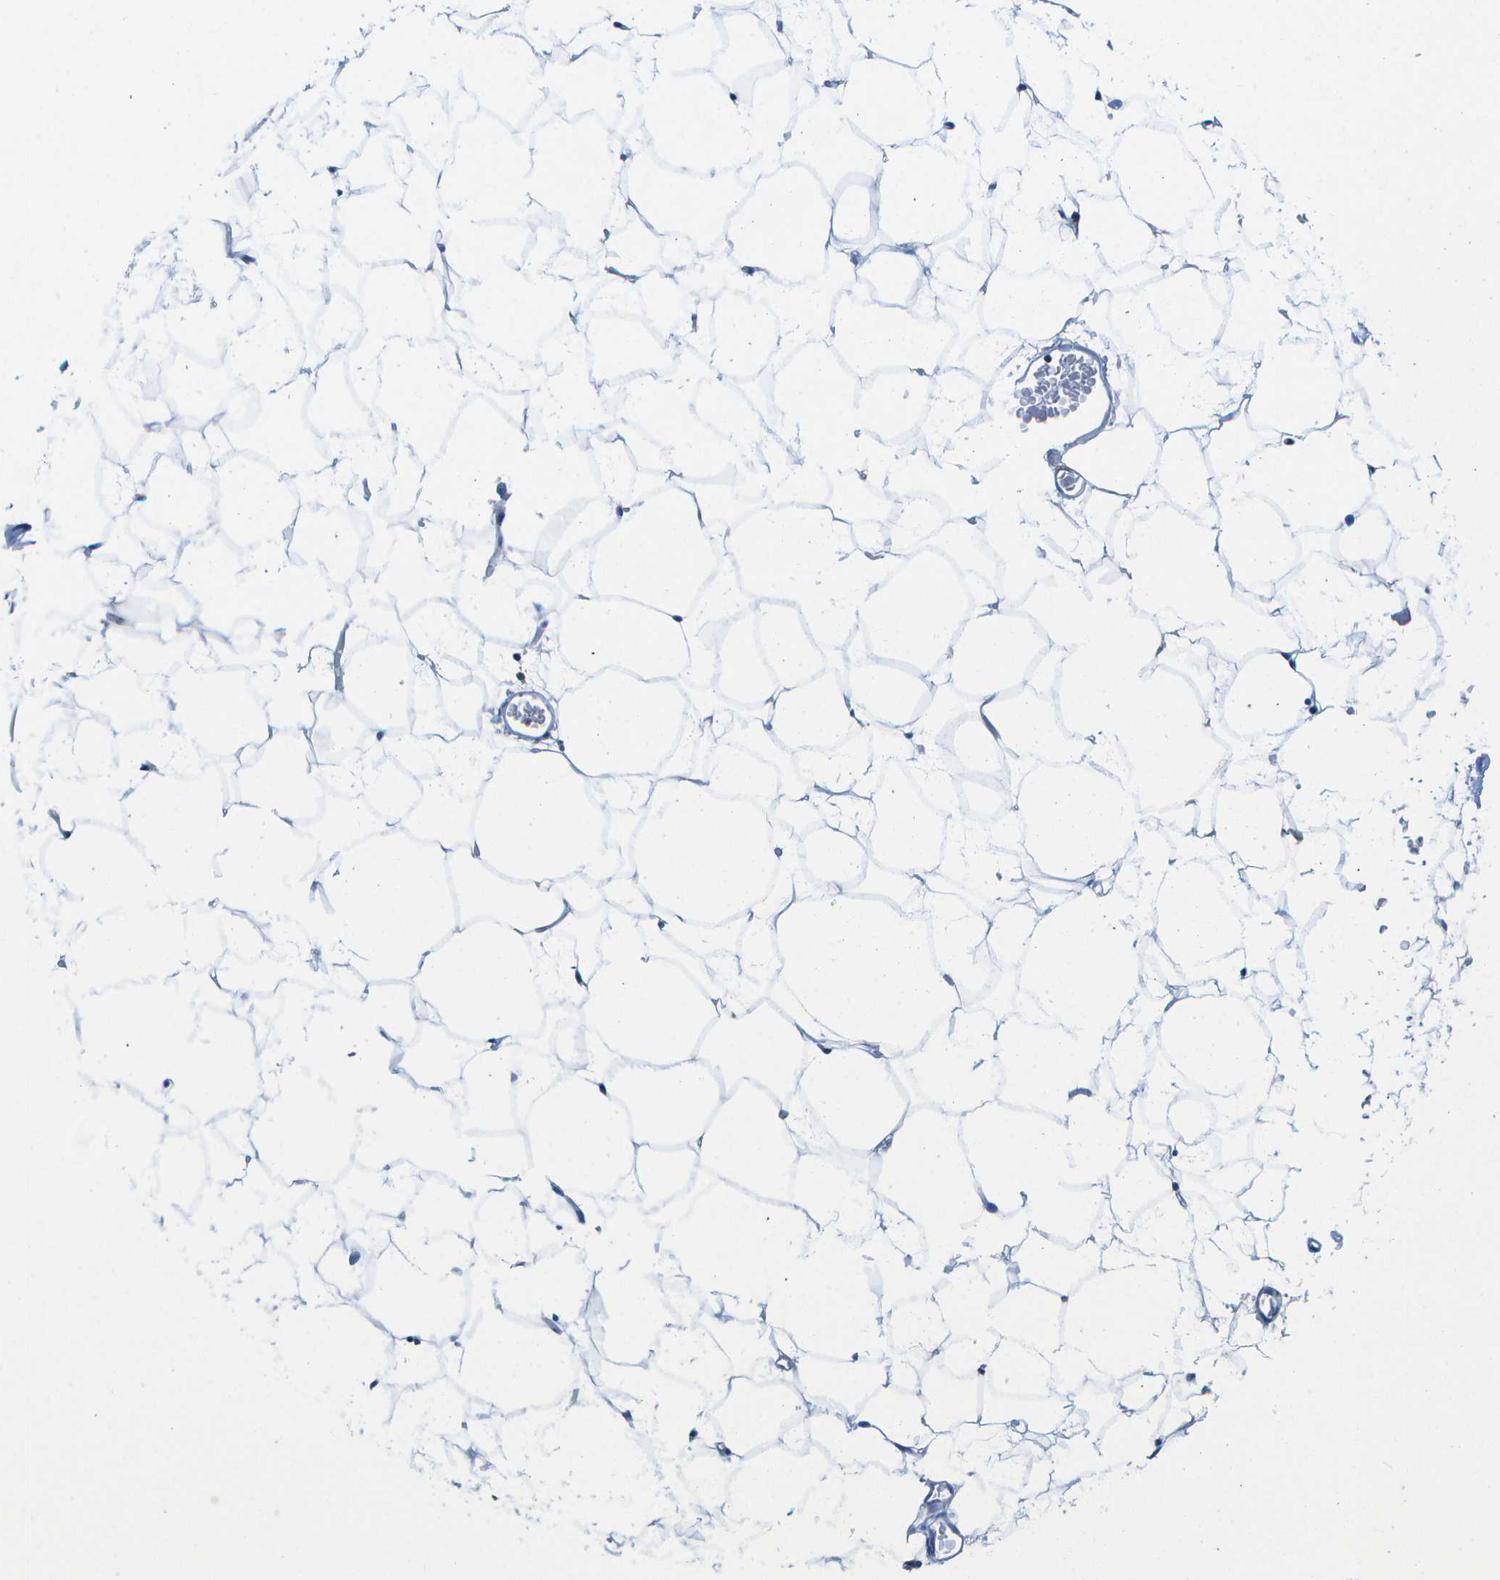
{"staining": {"intensity": "negative", "quantity": "none", "location": "none"}, "tissue": "adipose tissue", "cell_type": "Adipocytes", "image_type": "normal", "snomed": [{"axis": "morphology", "description": "Normal tissue, NOS"}, {"axis": "topography", "description": "Breast"}, {"axis": "topography", "description": "Soft tissue"}], "caption": "A histopathology image of human adipose tissue is negative for staining in adipocytes. (Stains: DAB IHC with hematoxylin counter stain, Microscopy: brightfield microscopy at high magnification).", "gene": "ADGRG6", "patient": {"sex": "female", "age": 75}}